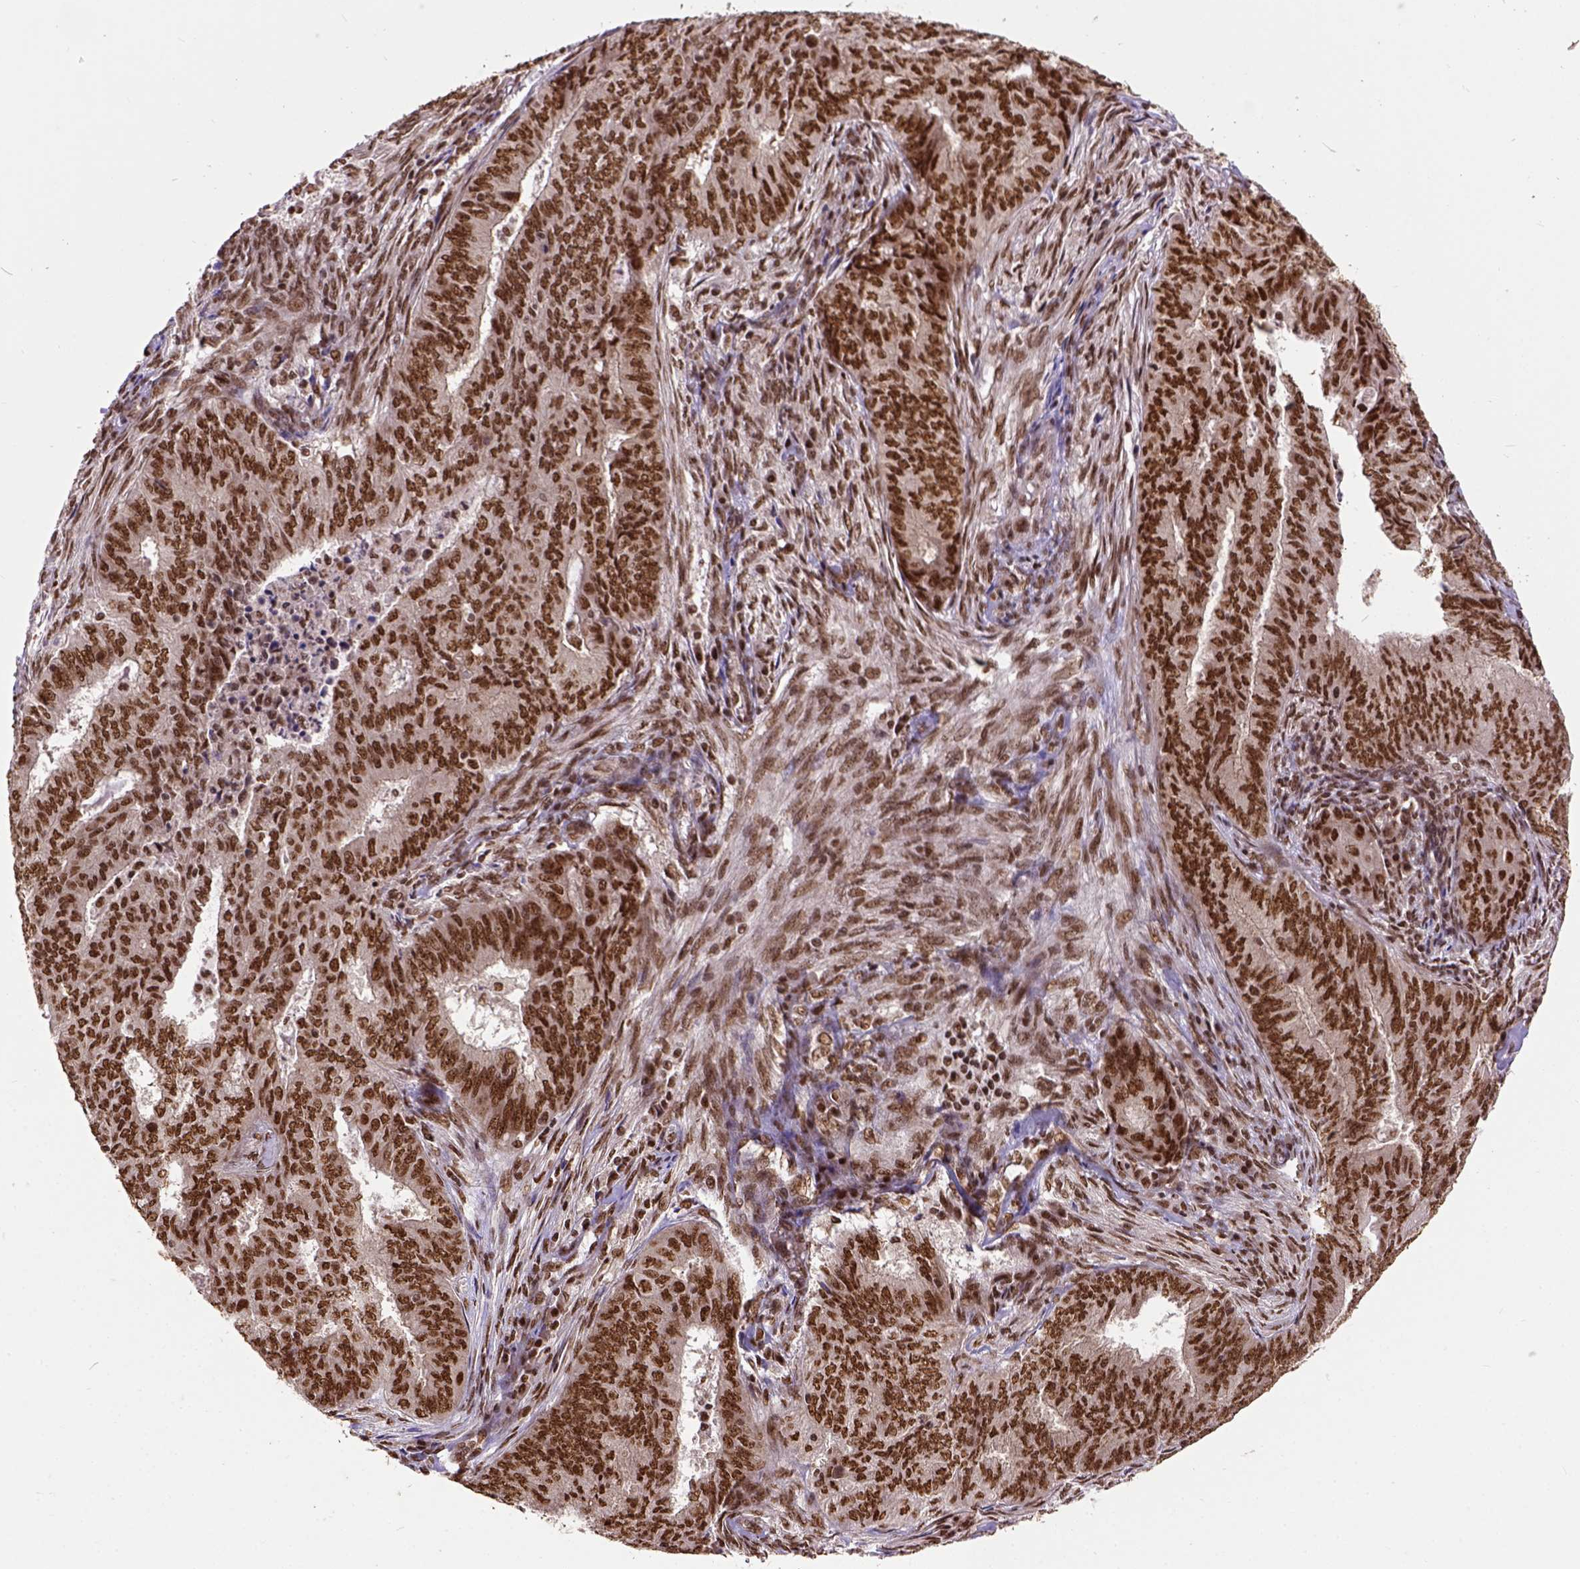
{"staining": {"intensity": "moderate", "quantity": ">75%", "location": "nuclear"}, "tissue": "endometrial cancer", "cell_type": "Tumor cells", "image_type": "cancer", "snomed": [{"axis": "morphology", "description": "Adenocarcinoma, NOS"}, {"axis": "topography", "description": "Endometrium"}], "caption": "Immunohistochemistry micrograph of neoplastic tissue: endometrial cancer stained using IHC demonstrates medium levels of moderate protein expression localized specifically in the nuclear of tumor cells, appearing as a nuclear brown color.", "gene": "NACC1", "patient": {"sex": "female", "age": 62}}